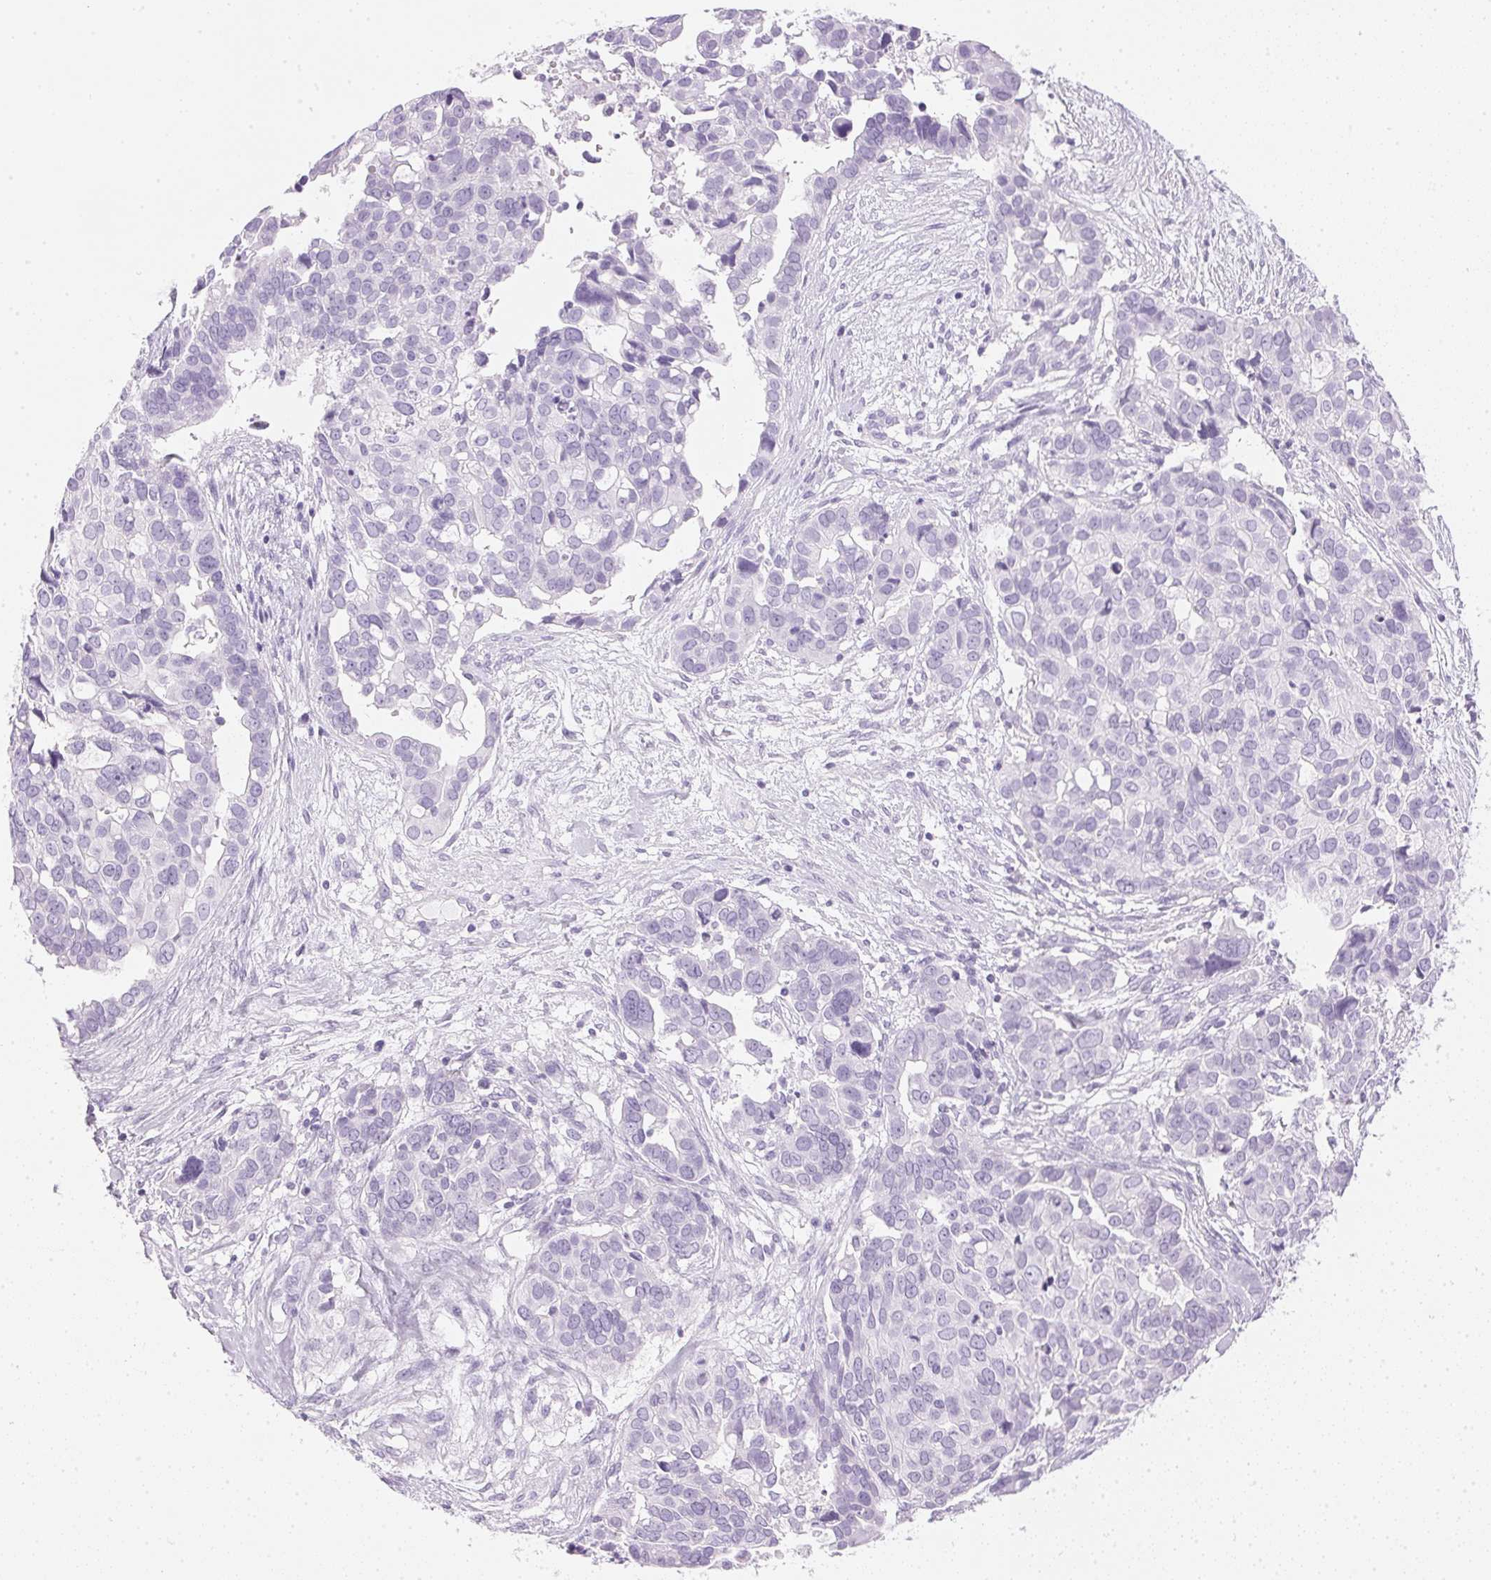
{"staining": {"intensity": "negative", "quantity": "none", "location": "none"}, "tissue": "ovarian cancer", "cell_type": "Tumor cells", "image_type": "cancer", "snomed": [{"axis": "morphology", "description": "Carcinoma, endometroid"}, {"axis": "topography", "description": "Ovary"}], "caption": "Immunohistochemistry (IHC) of ovarian endometroid carcinoma demonstrates no expression in tumor cells.", "gene": "IGFBP1", "patient": {"sex": "female", "age": 78}}